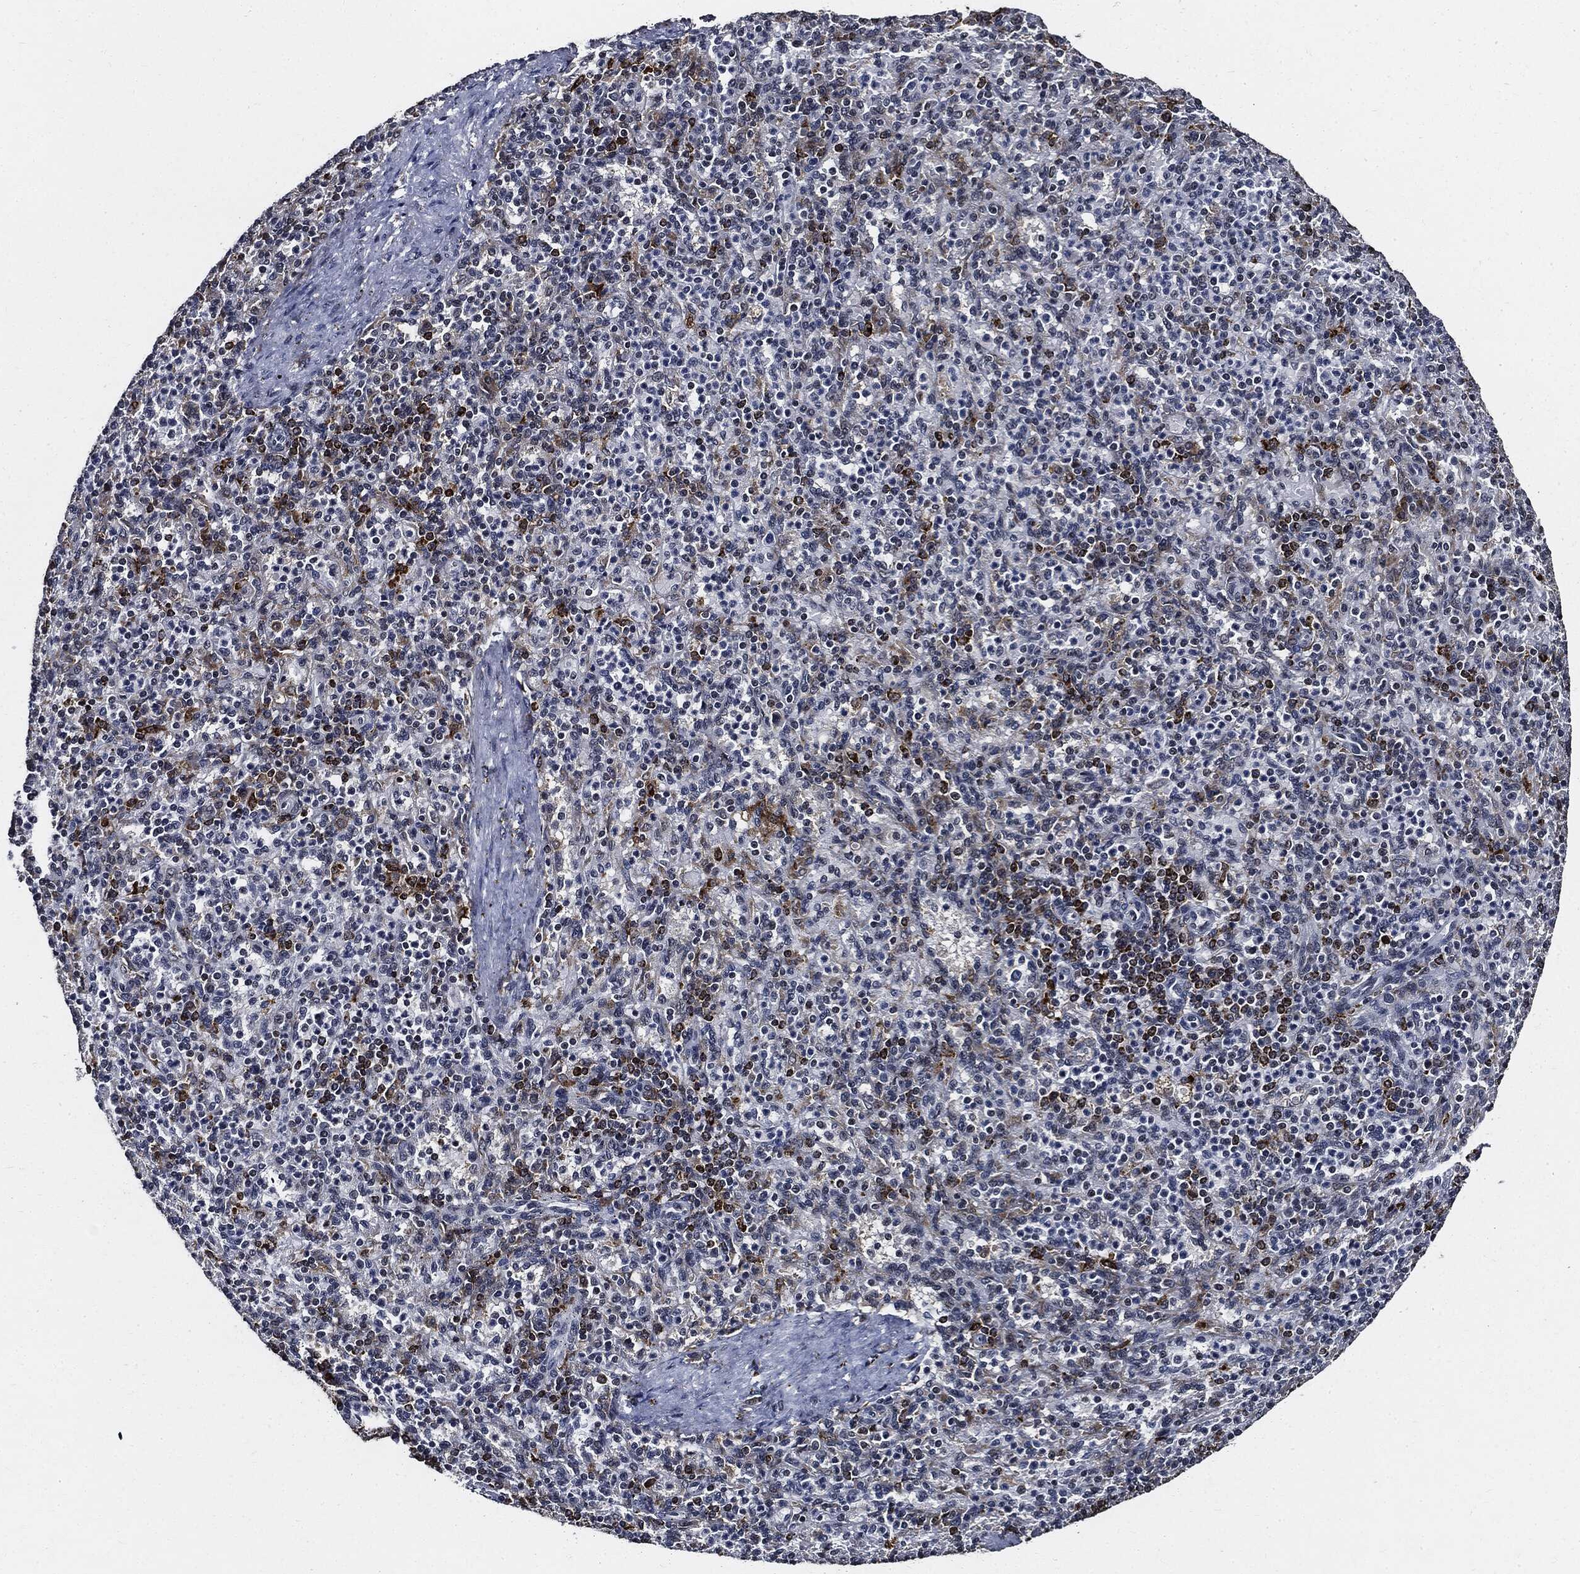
{"staining": {"intensity": "moderate", "quantity": "<25%", "location": "cytoplasmic/membranous"}, "tissue": "spleen", "cell_type": "Cells in red pulp", "image_type": "normal", "snomed": [{"axis": "morphology", "description": "Normal tissue, NOS"}, {"axis": "topography", "description": "Spleen"}], "caption": "A photomicrograph showing moderate cytoplasmic/membranous staining in about <25% of cells in red pulp in normal spleen, as visualized by brown immunohistochemical staining.", "gene": "SUGT1", "patient": {"sex": "female", "age": 74}}